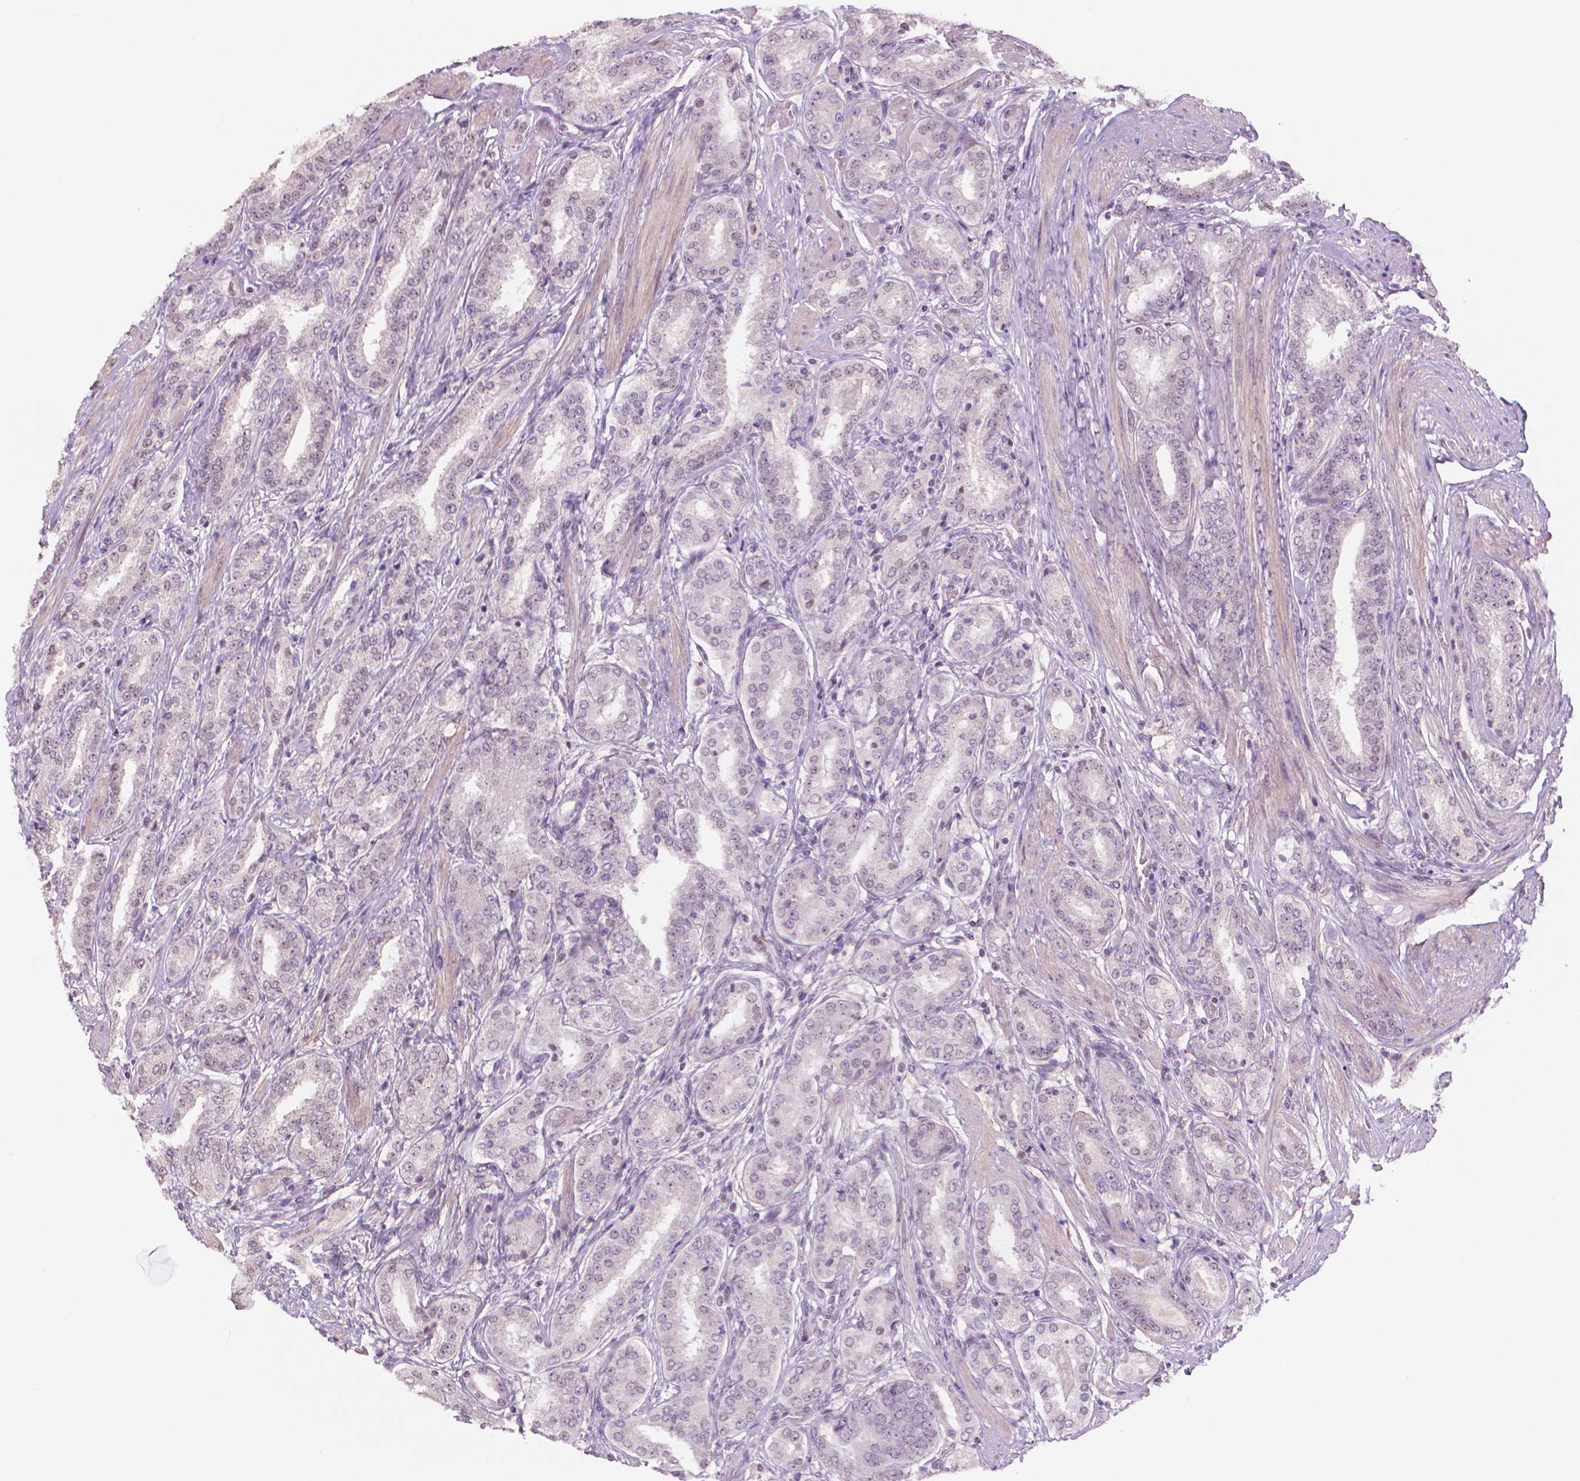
{"staining": {"intensity": "negative", "quantity": "none", "location": "none"}, "tissue": "prostate cancer", "cell_type": "Tumor cells", "image_type": "cancer", "snomed": [{"axis": "morphology", "description": "Adenocarcinoma, High grade"}, {"axis": "topography", "description": "Prostate"}], "caption": "A high-resolution photomicrograph shows immunohistochemistry staining of prostate cancer, which displays no significant expression in tumor cells. The staining is performed using DAB (3,3'-diaminobenzidine) brown chromogen with nuclei counter-stained in using hematoxylin.", "gene": "NCAN", "patient": {"sex": "male", "age": 63}}